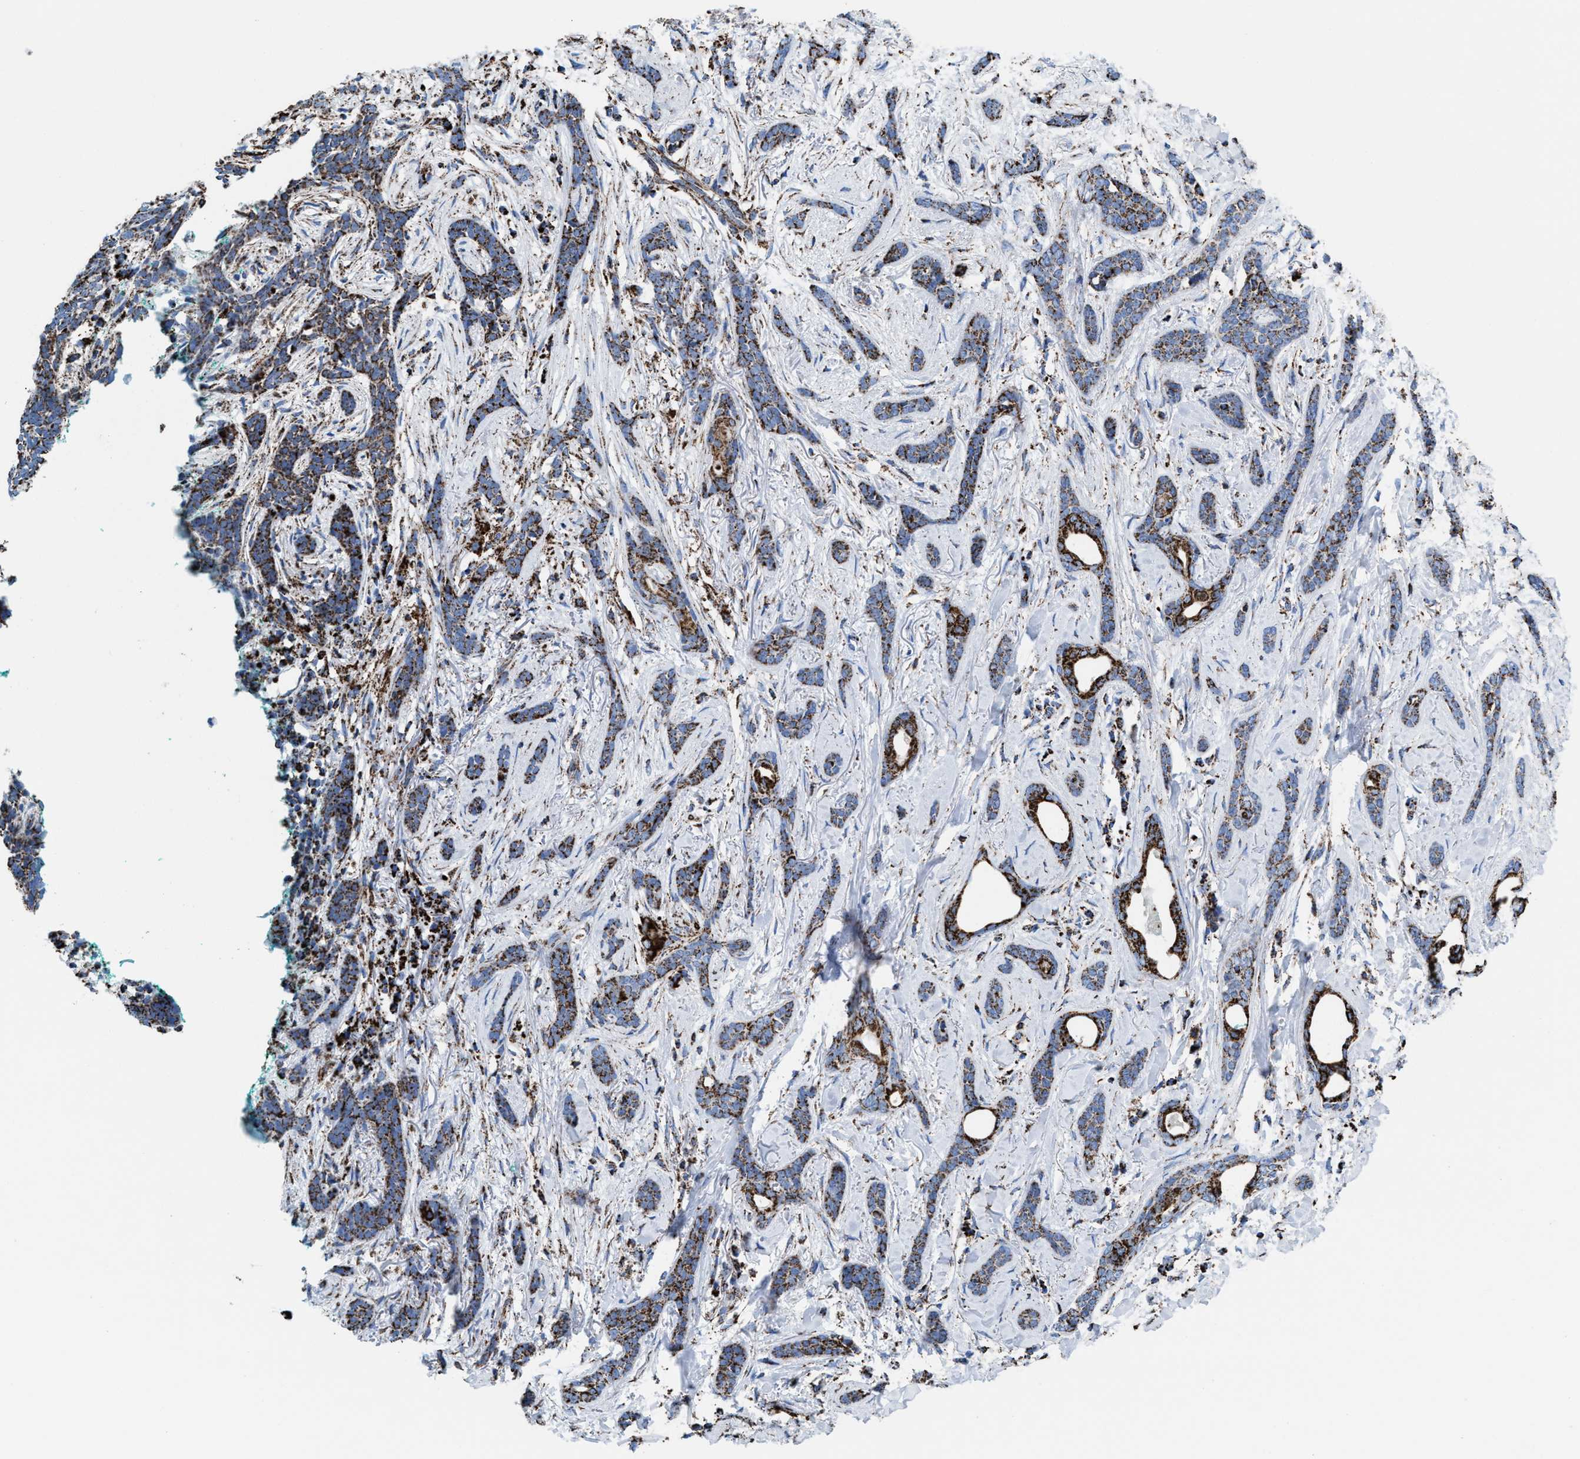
{"staining": {"intensity": "moderate", "quantity": ">75%", "location": "cytoplasmic/membranous"}, "tissue": "skin cancer", "cell_type": "Tumor cells", "image_type": "cancer", "snomed": [{"axis": "morphology", "description": "Basal cell carcinoma"}, {"axis": "morphology", "description": "Adnexal tumor, benign"}, {"axis": "topography", "description": "Skin"}], "caption": "The immunohistochemical stain shows moderate cytoplasmic/membranous staining in tumor cells of basal cell carcinoma (skin) tissue. The staining was performed using DAB (3,3'-diaminobenzidine) to visualize the protein expression in brown, while the nuclei were stained in blue with hematoxylin (Magnification: 20x).", "gene": "ECHS1", "patient": {"sex": "female", "age": 42}}